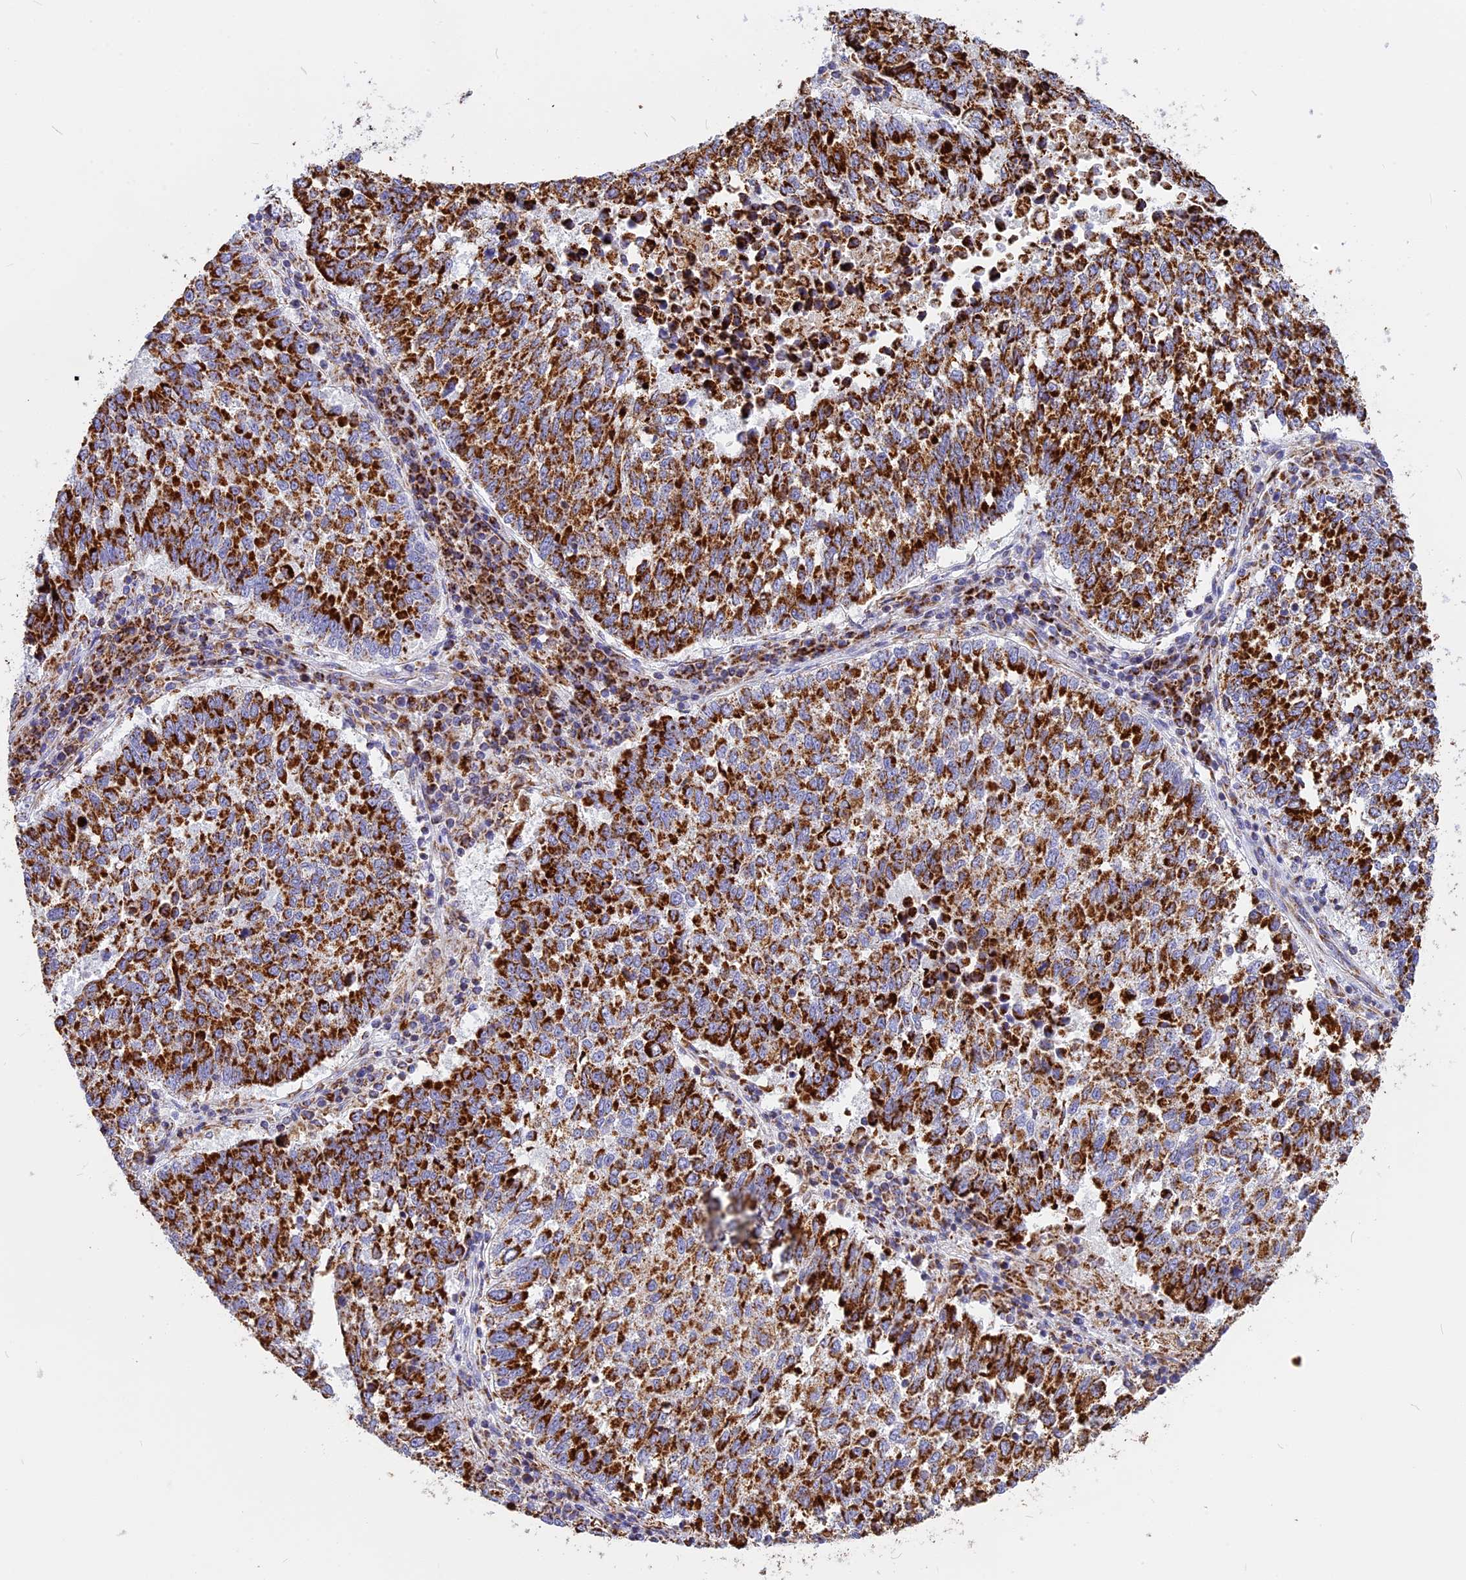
{"staining": {"intensity": "strong", "quantity": ">75%", "location": "cytoplasmic/membranous"}, "tissue": "lung cancer", "cell_type": "Tumor cells", "image_type": "cancer", "snomed": [{"axis": "morphology", "description": "Squamous cell carcinoma, NOS"}, {"axis": "topography", "description": "Lung"}], "caption": "Immunohistochemical staining of human lung cancer (squamous cell carcinoma) reveals high levels of strong cytoplasmic/membranous protein expression in approximately >75% of tumor cells.", "gene": "VDAC2", "patient": {"sex": "male", "age": 73}}